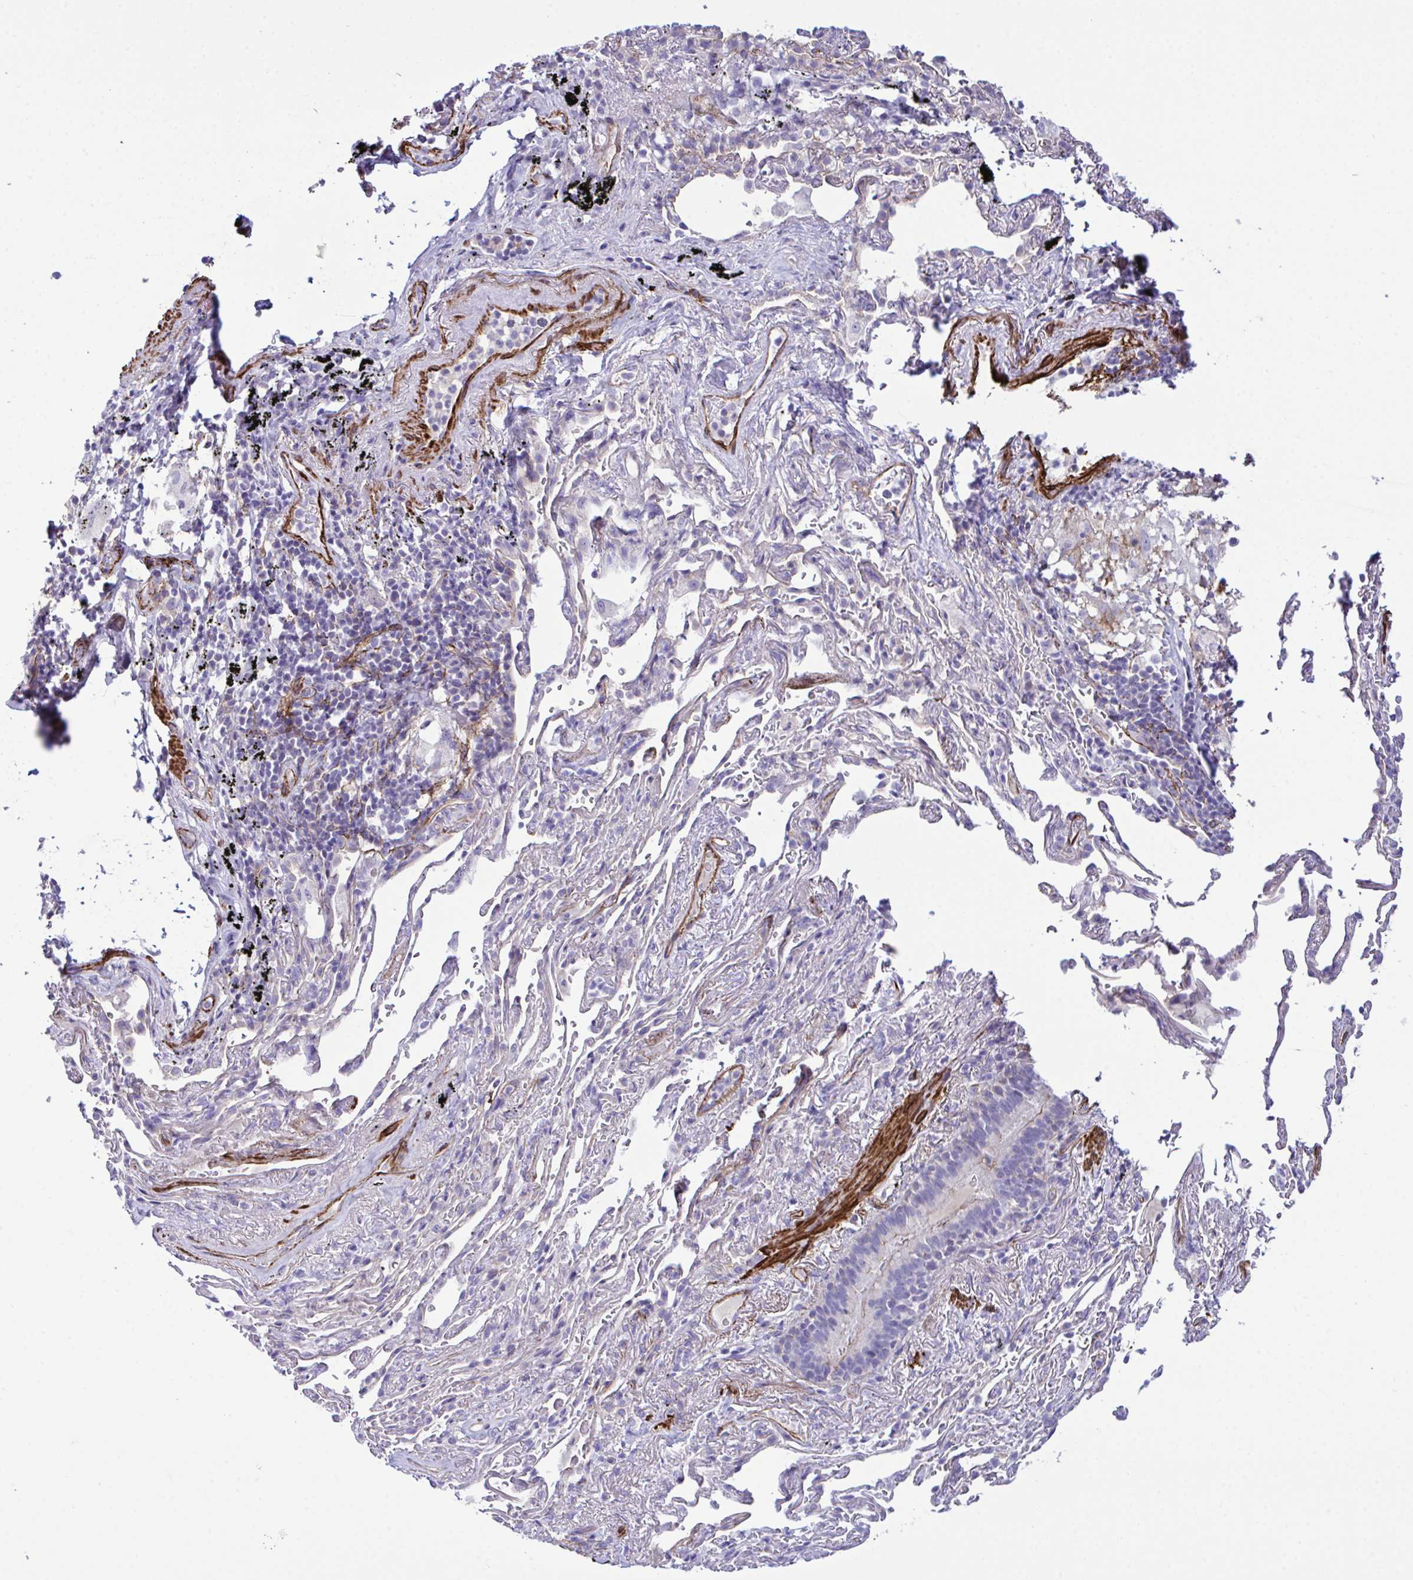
{"staining": {"intensity": "negative", "quantity": "none", "location": "none"}, "tissue": "bronchus", "cell_type": "Respiratory epithelial cells", "image_type": "normal", "snomed": [{"axis": "morphology", "description": "Normal tissue, NOS"}, {"axis": "topography", "description": "Bronchus"}], "caption": "This is an immunohistochemistry (IHC) image of unremarkable bronchus. There is no positivity in respiratory epithelial cells.", "gene": "SYNPO2L", "patient": {"sex": "male", "age": 70}}